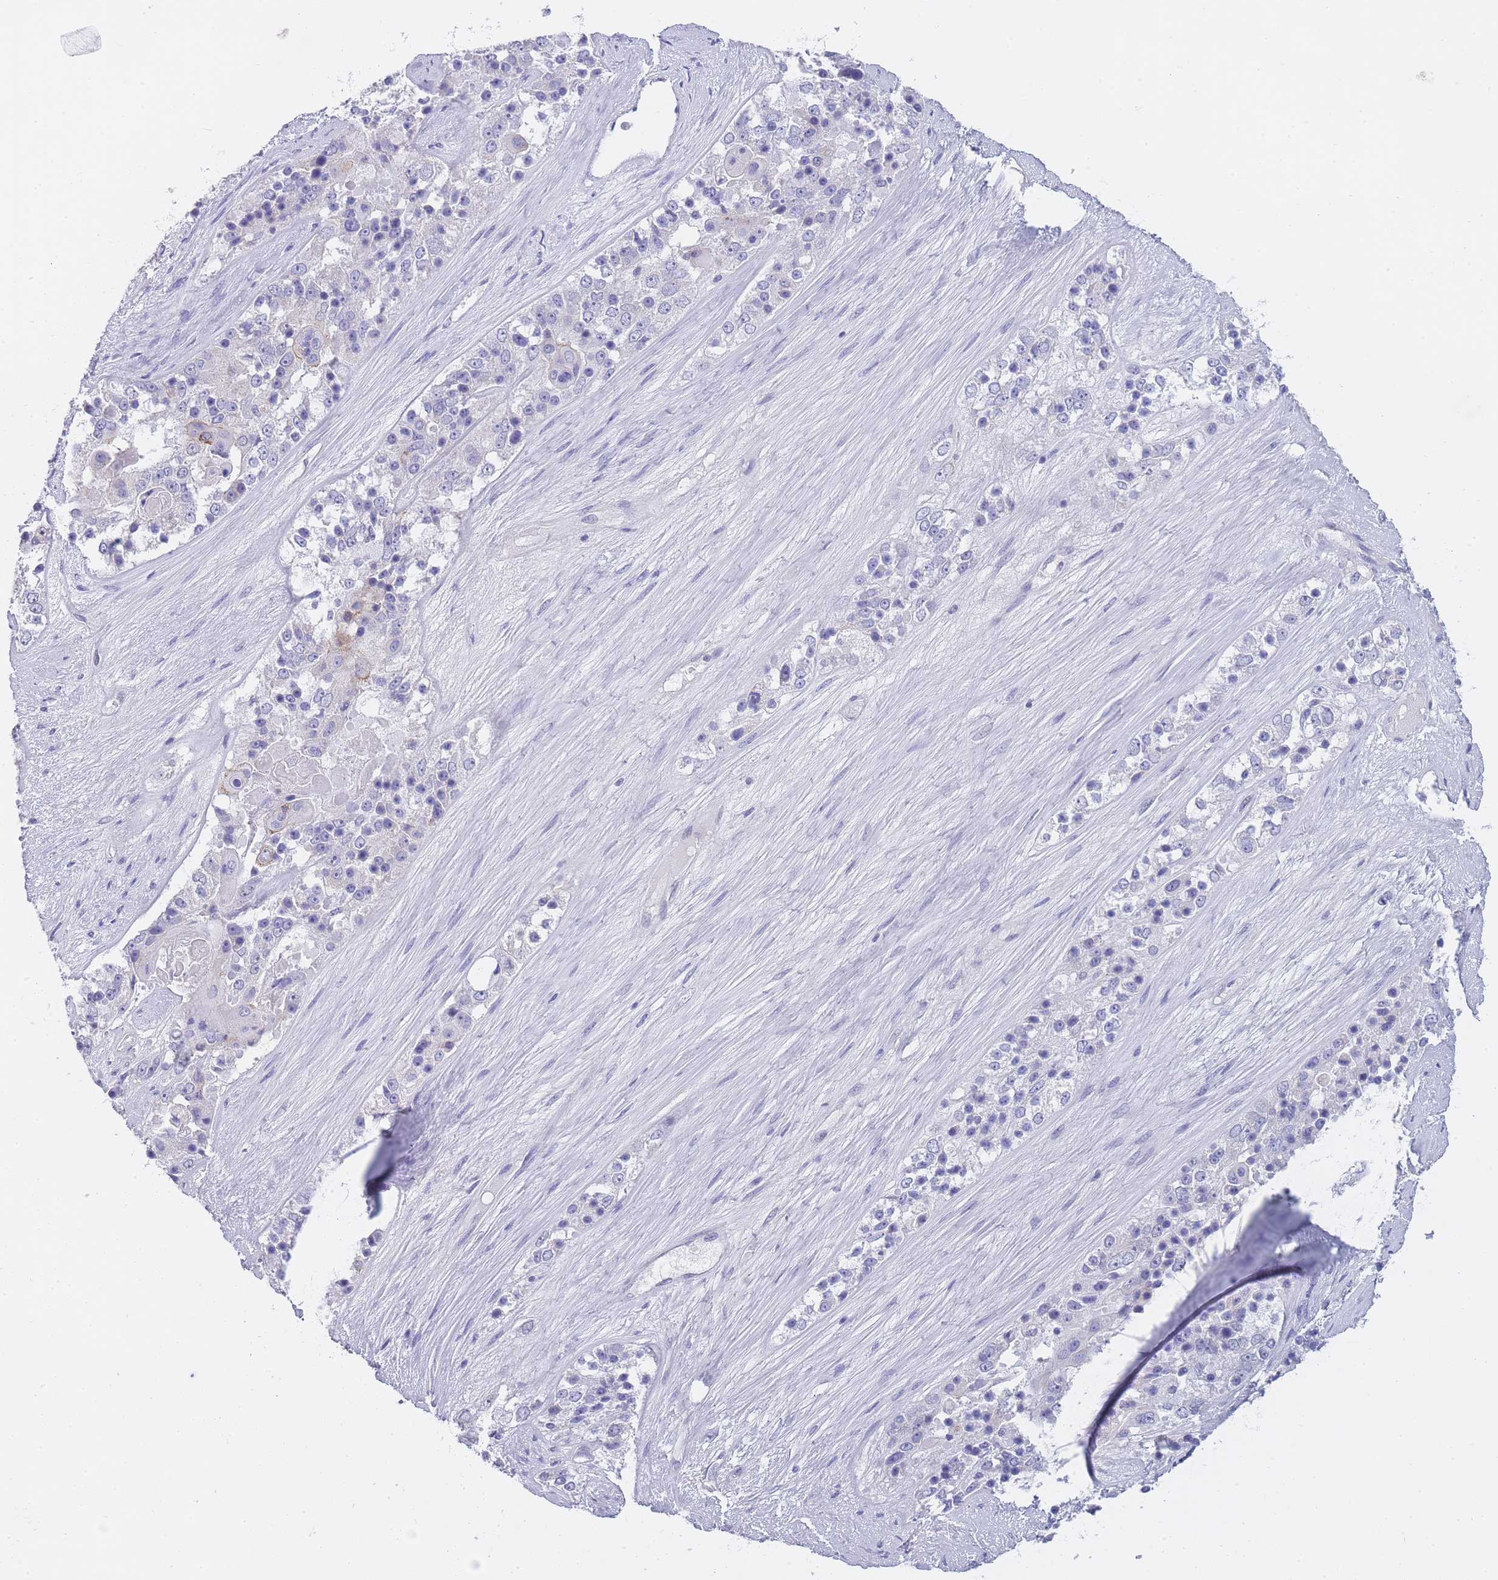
{"staining": {"intensity": "negative", "quantity": "none", "location": "none"}, "tissue": "ovarian cancer", "cell_type": "Tumor cells", "image_type": "cancer", "snomed": [{"axis": "morphology", "description": "Carcinoma, endometroid"}, {"axis": "topography", "description": "Ovary"}], "caption": "This photomicrograph is of ovarian cancer (endometroid carcinoma) stained with IHC to label a protein in brown with the nuclei are counter-stained blue. There is no expression in tumor cells.", "gene": "FRAT2", "patient": {"sex": "female", "age": 51}}